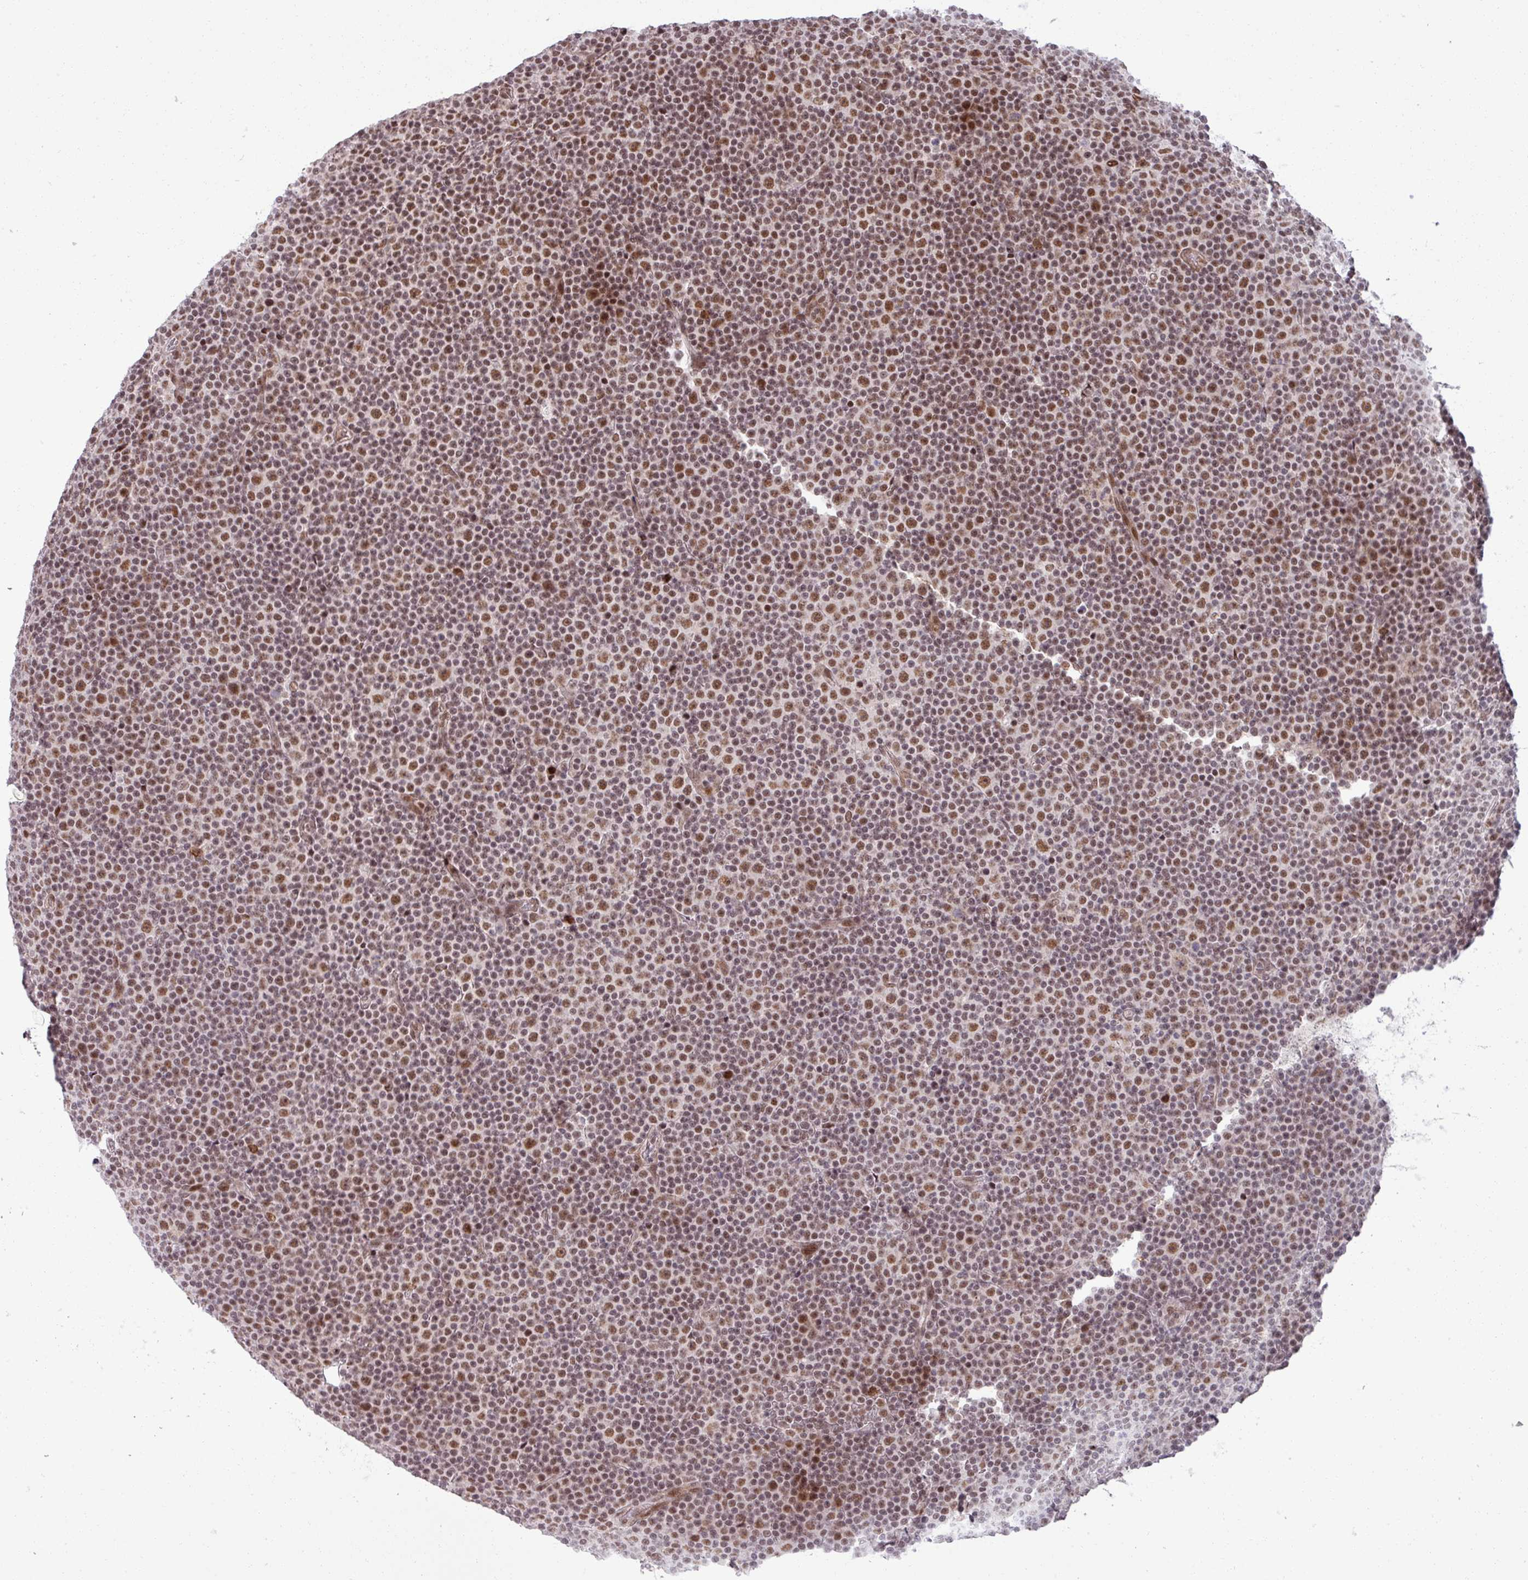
{"staining": {"intensity": "moderate", "quantity": ">75%", "location": "nuclear"}, "tissue": "lymphoma", "cell_type": "Tumor cells", "image_type": "cancer", "snomed": [{"axis": "morphology", "description": "Malignant lymphoma, non-Hodgkin's type, Low grade"}, {"axis": "topography", "description": "Lymph node"}], "caption": "The image exhibits a brown stain indicating the presence of a protein in the nuclear of tumor cells in lymphoma. Using DAB (brown) and hematoxylin (blue) stains, captured at high magnification using brightfield microscopy.", "gene": "PTPN20", "patient": {"sex": "female", "age": 67}}